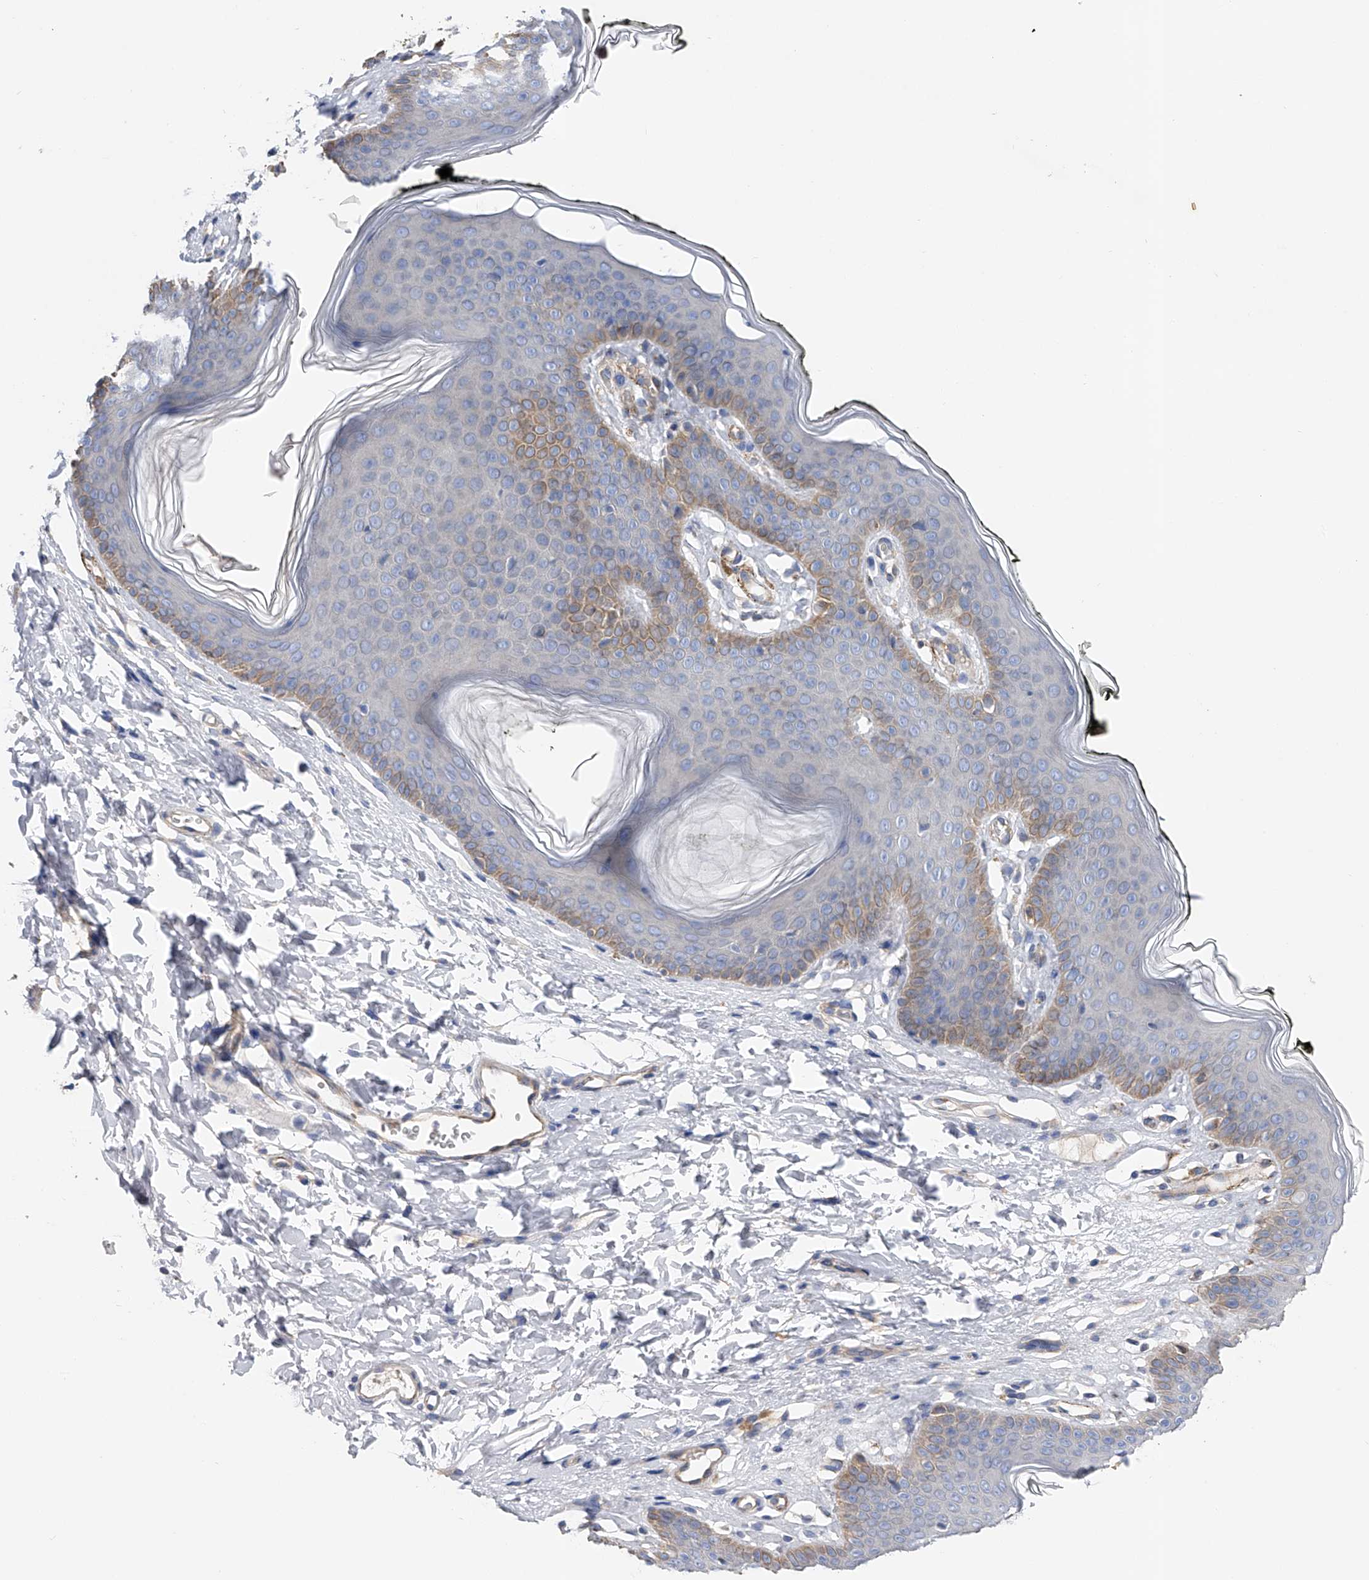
{"staining": {"intensity": "moderate", "quantity": "<25%", "location": "cytoplasmic/membranous"}, "tissue": "skin", "cell_type": "Epidermal cells", "image_type": "normal", "snomed": [{"axis": "morphology", "description": "Normal tissue, NOS"}, {"axis": "morphology", "description": "Inflammation, NOS"}, {"axis": "topography", "description": "Vulva"}], "caption": "DAB (3,3'-diaminobenzidine) immunohistochemical staining of normal skin exhibits moderate cytoplasmic/membranous protein positivity in about <25% of epidermal cells.", "gene": "RWDD2A", "patient": {"sex": "female", "age": 84}}